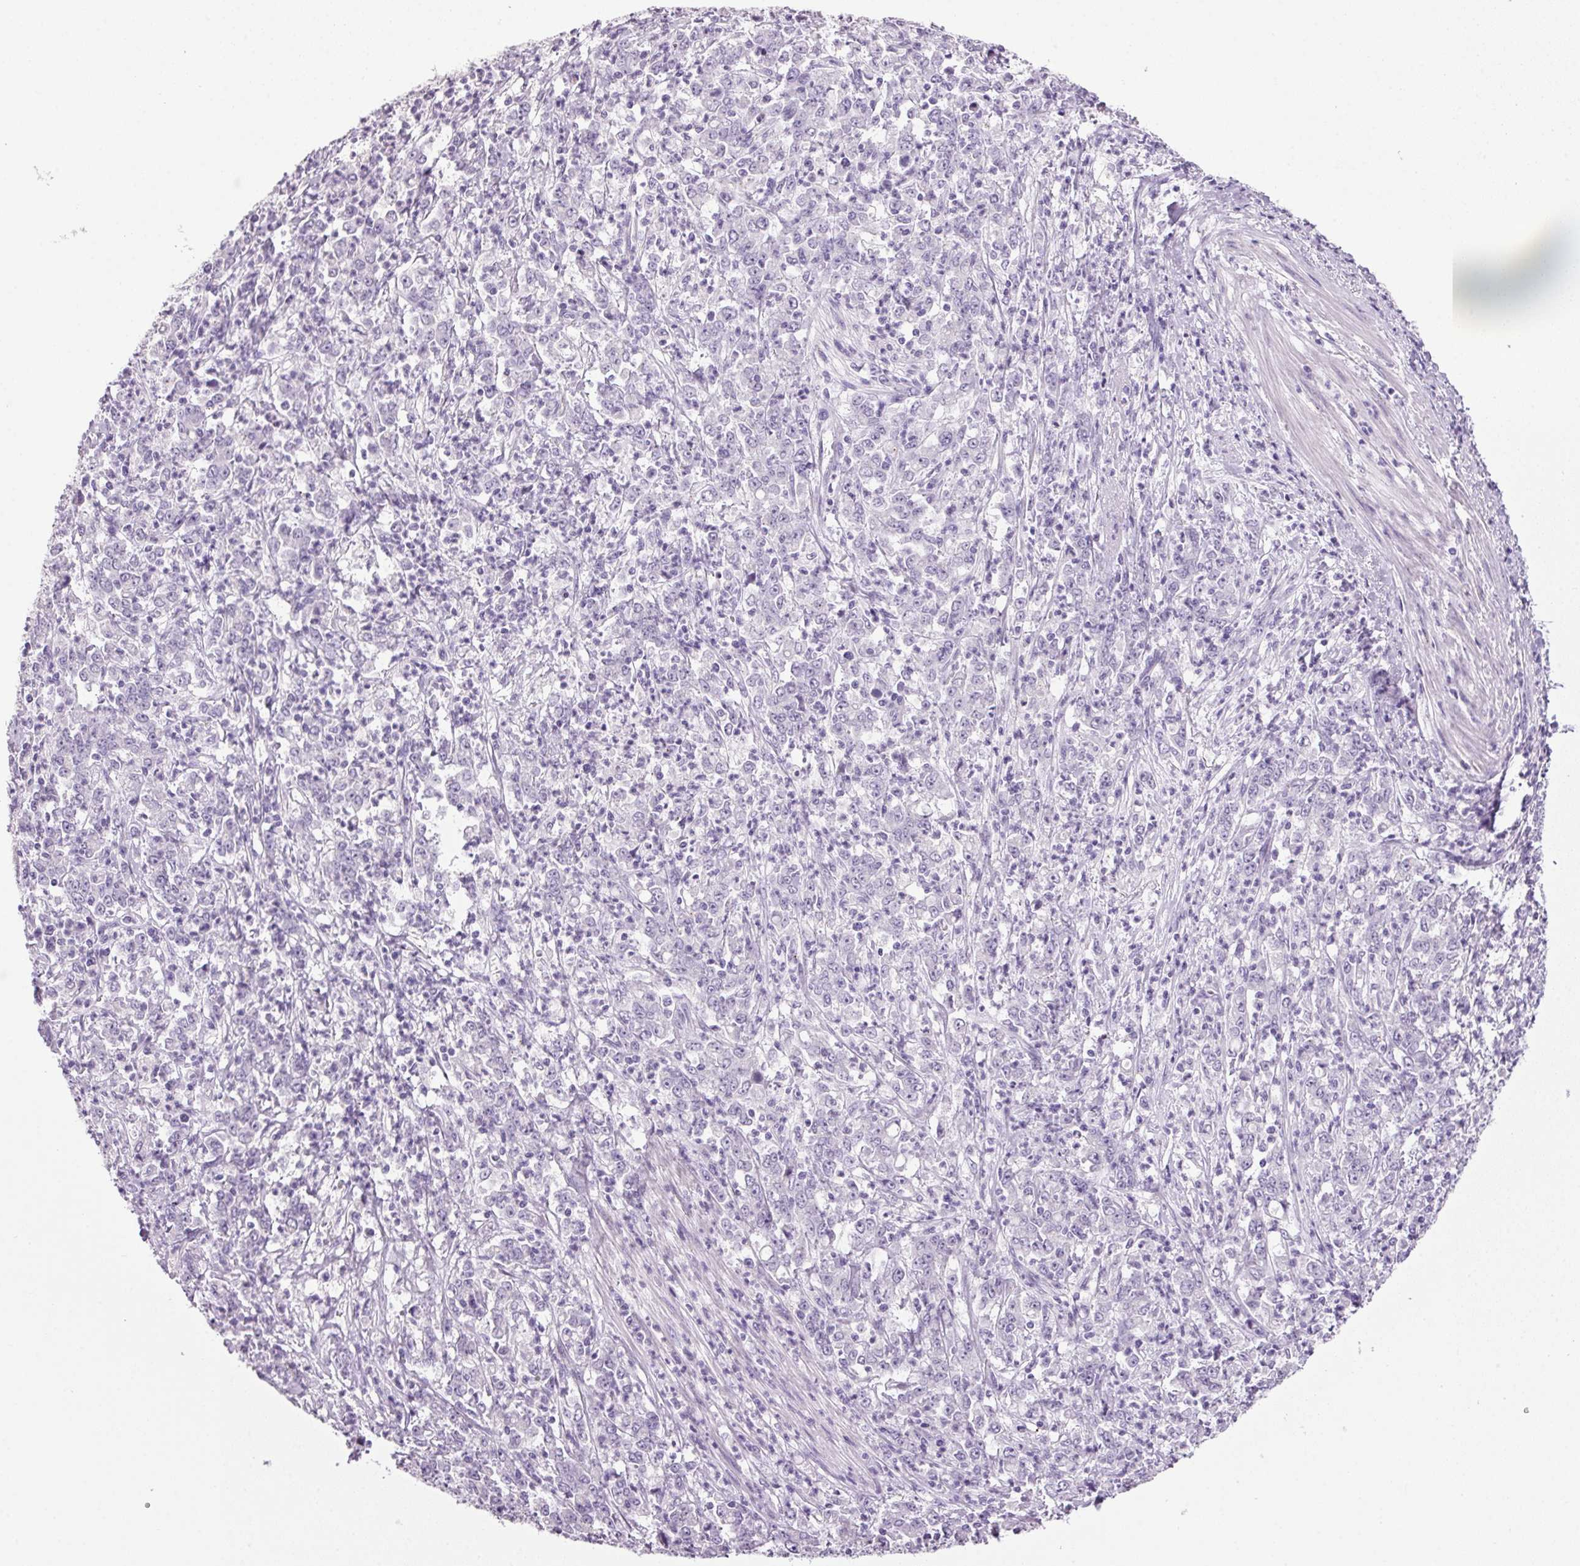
{"staining": {"intensity": "negative", "quantity": "none", "location": "none"}, "tissue": "stomach cancer", "cell_type": "Tumor cells", "image_type": "cancer", "snomed": [{"axis": "morphology", "description": "Adenocarcinoma, NOS"}, {"axis": "topography", "description": "Stomach, lower"}], "caption": "Human stomach adenocarcinoma stained for a protein using IHC shows no expression in tumor cells.", "gene": "PPP1R1A", "patient": {"sex": "female", "age": 71}}